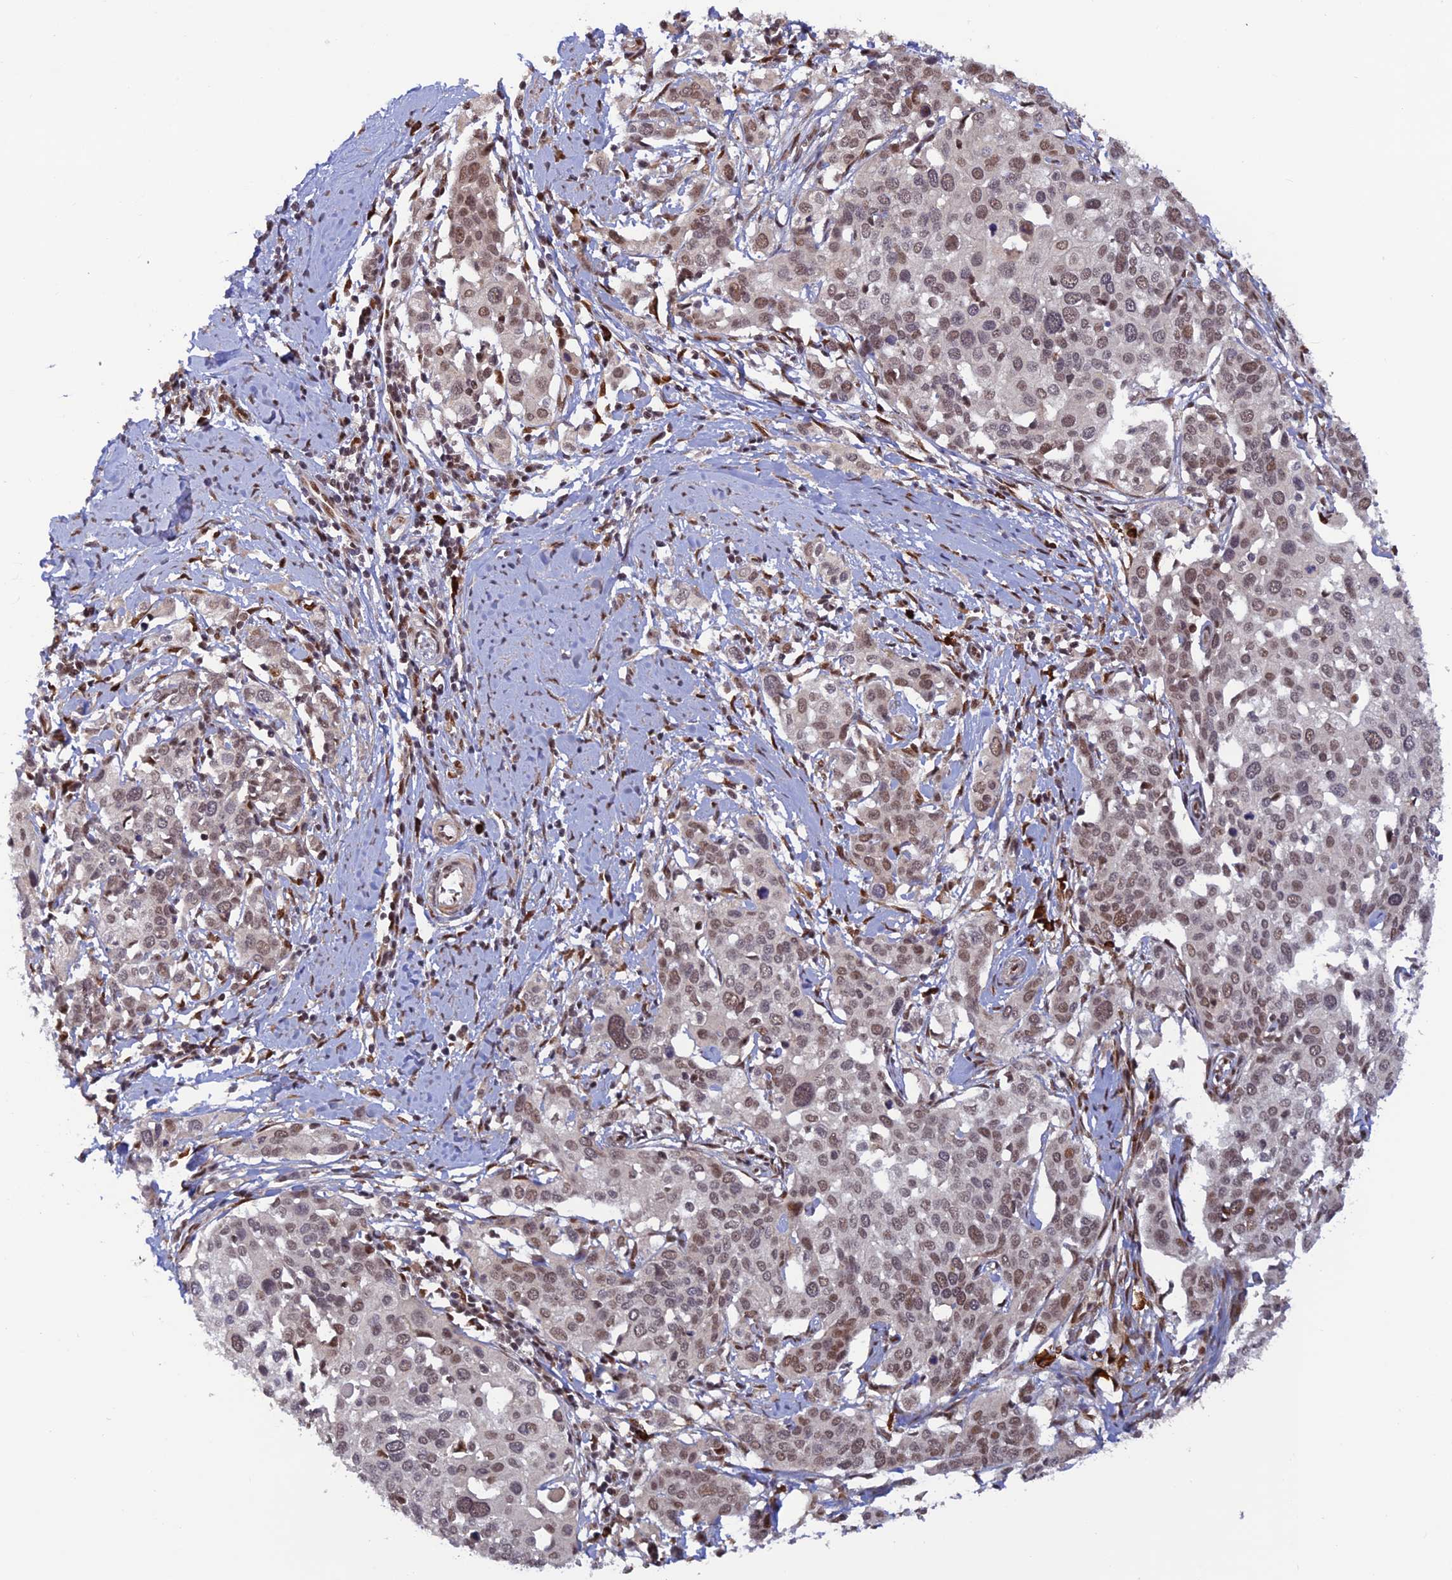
{"staining": {"intensity": "moderate", "quantity": ">75%", "location": "nuclear"}, "tissue": "cervical cancer", "cell_type": "Tumor cells", "image_type": "cancer", "snomed": [{"axis": "morphology", "description": "Squamous cell carcinoma, NOS"}, {"axis": "topography", "description": "Cervix"}], "caption": "Immunohistochemical staining of human squamous cell carcinoma (cervical) displays medium levels of moderate nuclear protein positivity in approximately >75% of tumor cells.", "gene": "ZNF565", "patient": {"sex": "female", "age": 44}}